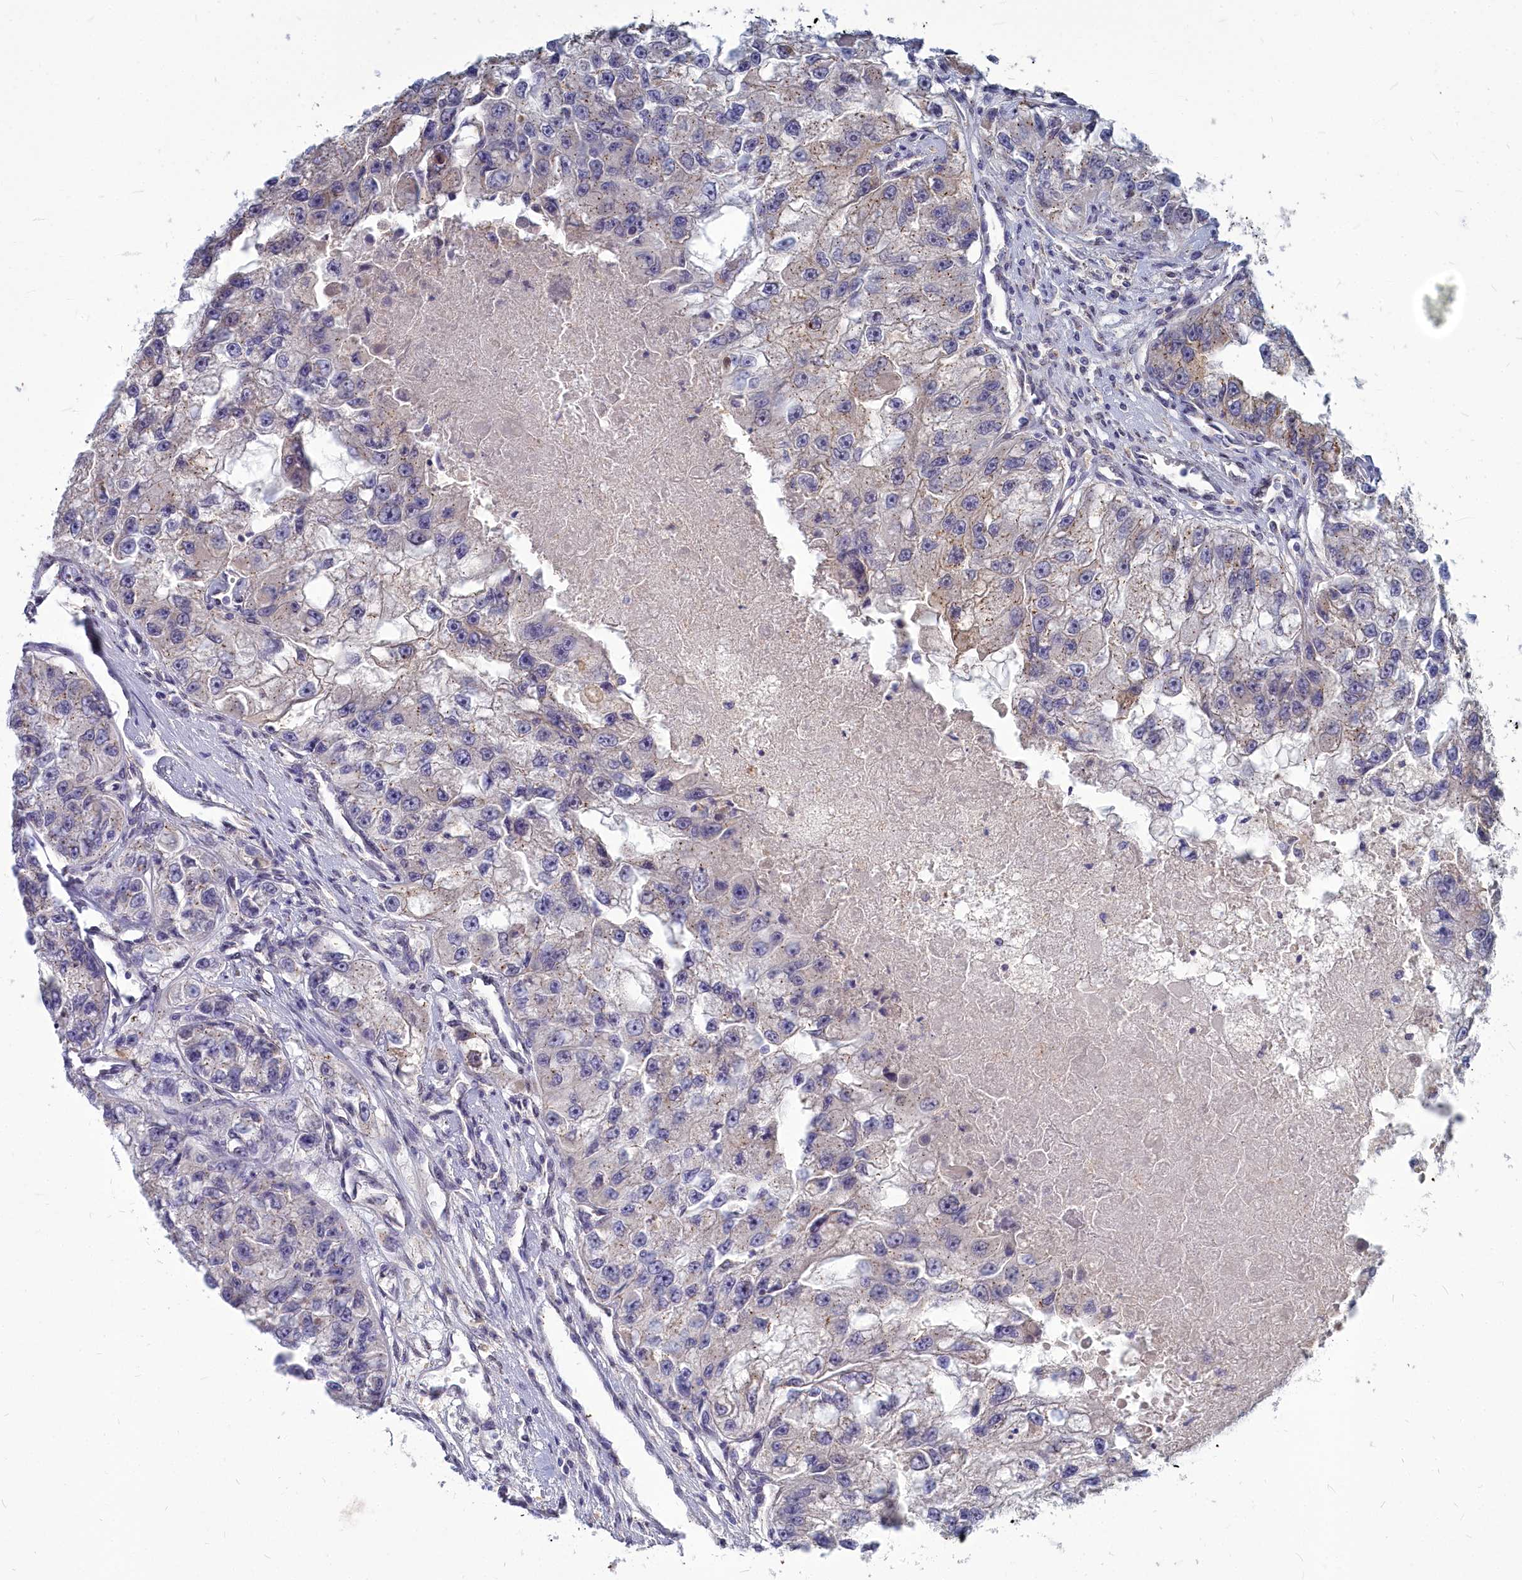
{"staining": {"intensity": "weak", "quantity": "25%-75%", "location": "cytoplasmic/membranous"}, "tissue": "renal cancer", "cell_type": "Tumor cells", "image_type": "cancer", "snomed": [{"axis": "morphology", "description": "Adenocarcinoma, NOS"}, {"axis": "topography", "description": "Kidney"}], "caption": "Renal cancer stained with IHC demonstrates weak cytoplasmic/membranous expression in approximately 25%-75% of tumor cells.", "gene": "NOXA1", "patient": {"sex": "male", "age": 63}}